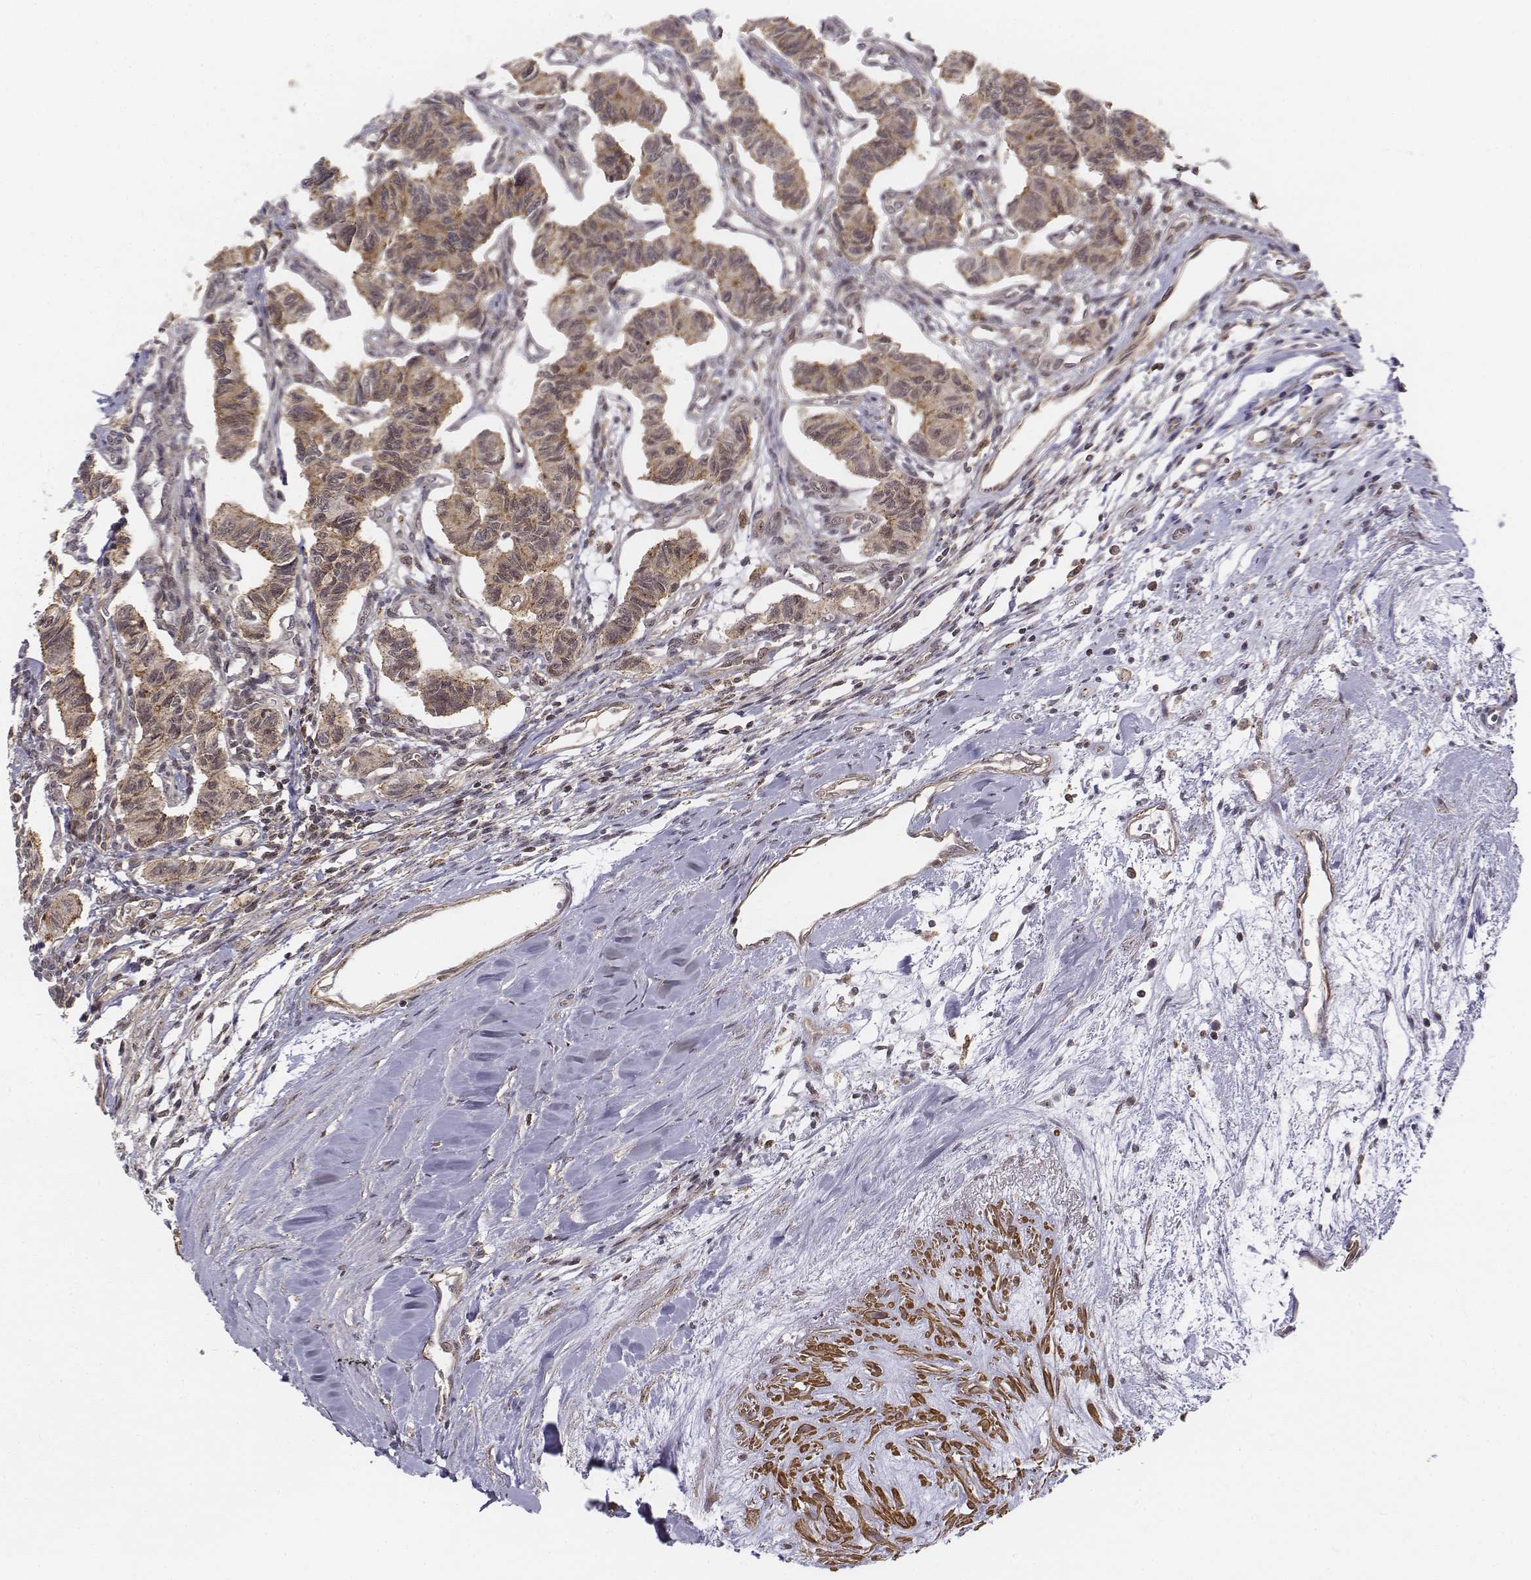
{"staining": {"intensity": "moderate", "quantity": ">75%", "location": "cytoplasmic/membranous"}, "tissue": "carcinoid", "cell_type": "Tumor cells", "image_type": "cancer", "snomed": [{"axis": "morphology", "description": "Carcinoid, malignant, NOS"}, {"axis": "topography", "description": "Kidney"}], "caption": "Human carcinoid stained for a protein (brown) displays moderate cytoplasmic/membranous positive staining in approximately >75% of tumor cells.", "gene": "ZFYVE19", "patient": {"sex": "female", "age": 41}}